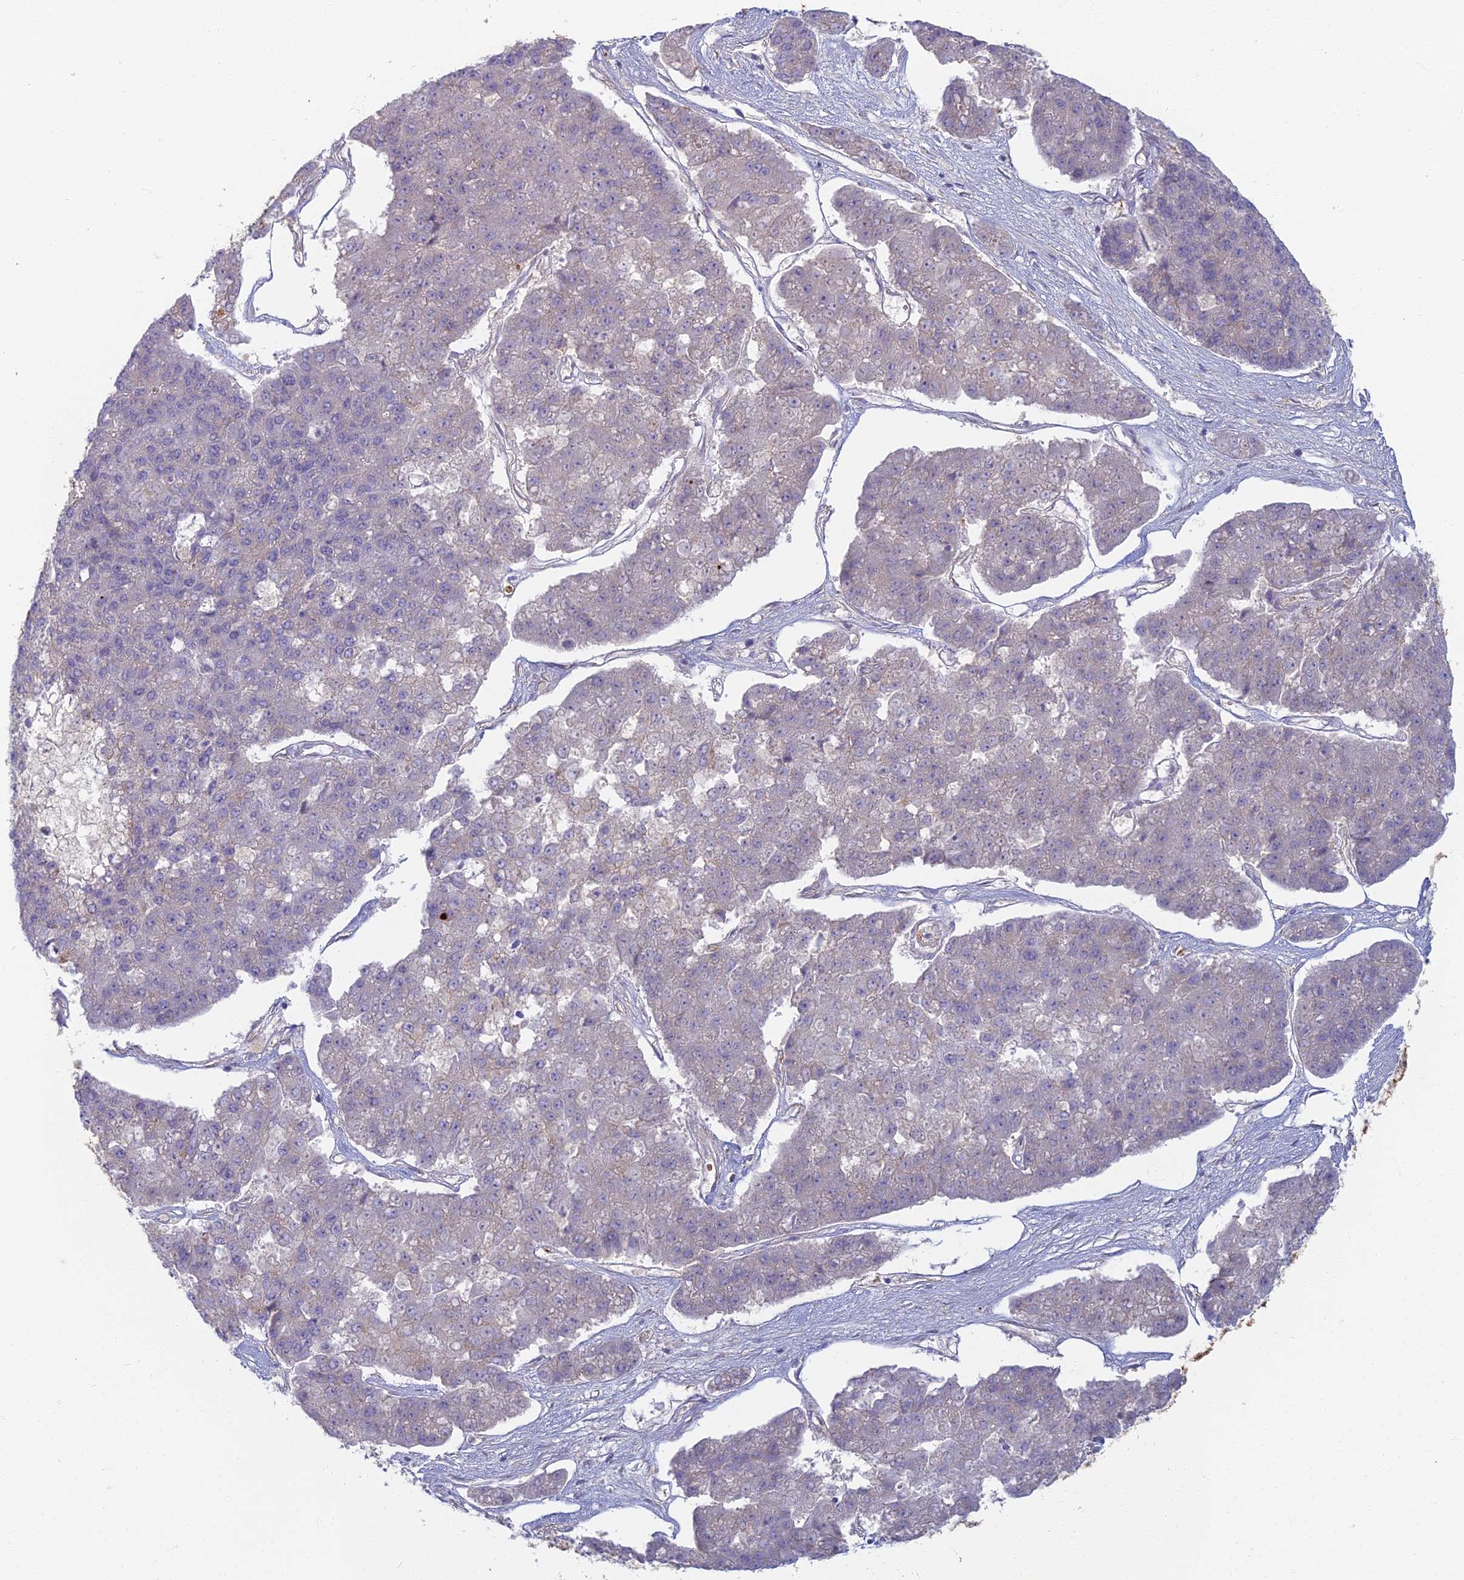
{"staining": {"intensity": "negative", "quantity": "none", "location": "none"}, "tissue": "pancreatic cancer", "cell_type": "Tumor cells", "image_type": "cancer", "snomed": [{"axis": "morphology", "description": "Adenocarcinoma, NOS"}, {"axis": "topography", "description": "Pancreas"}], "caption": "This is an immunohistochemistry (IHC) photomicrograph of human pancreatic adenocarcinoma. There is no positivity in tumor cells.", "gene": "PROX2", "patient": {"sex": "male", "age": 50}}